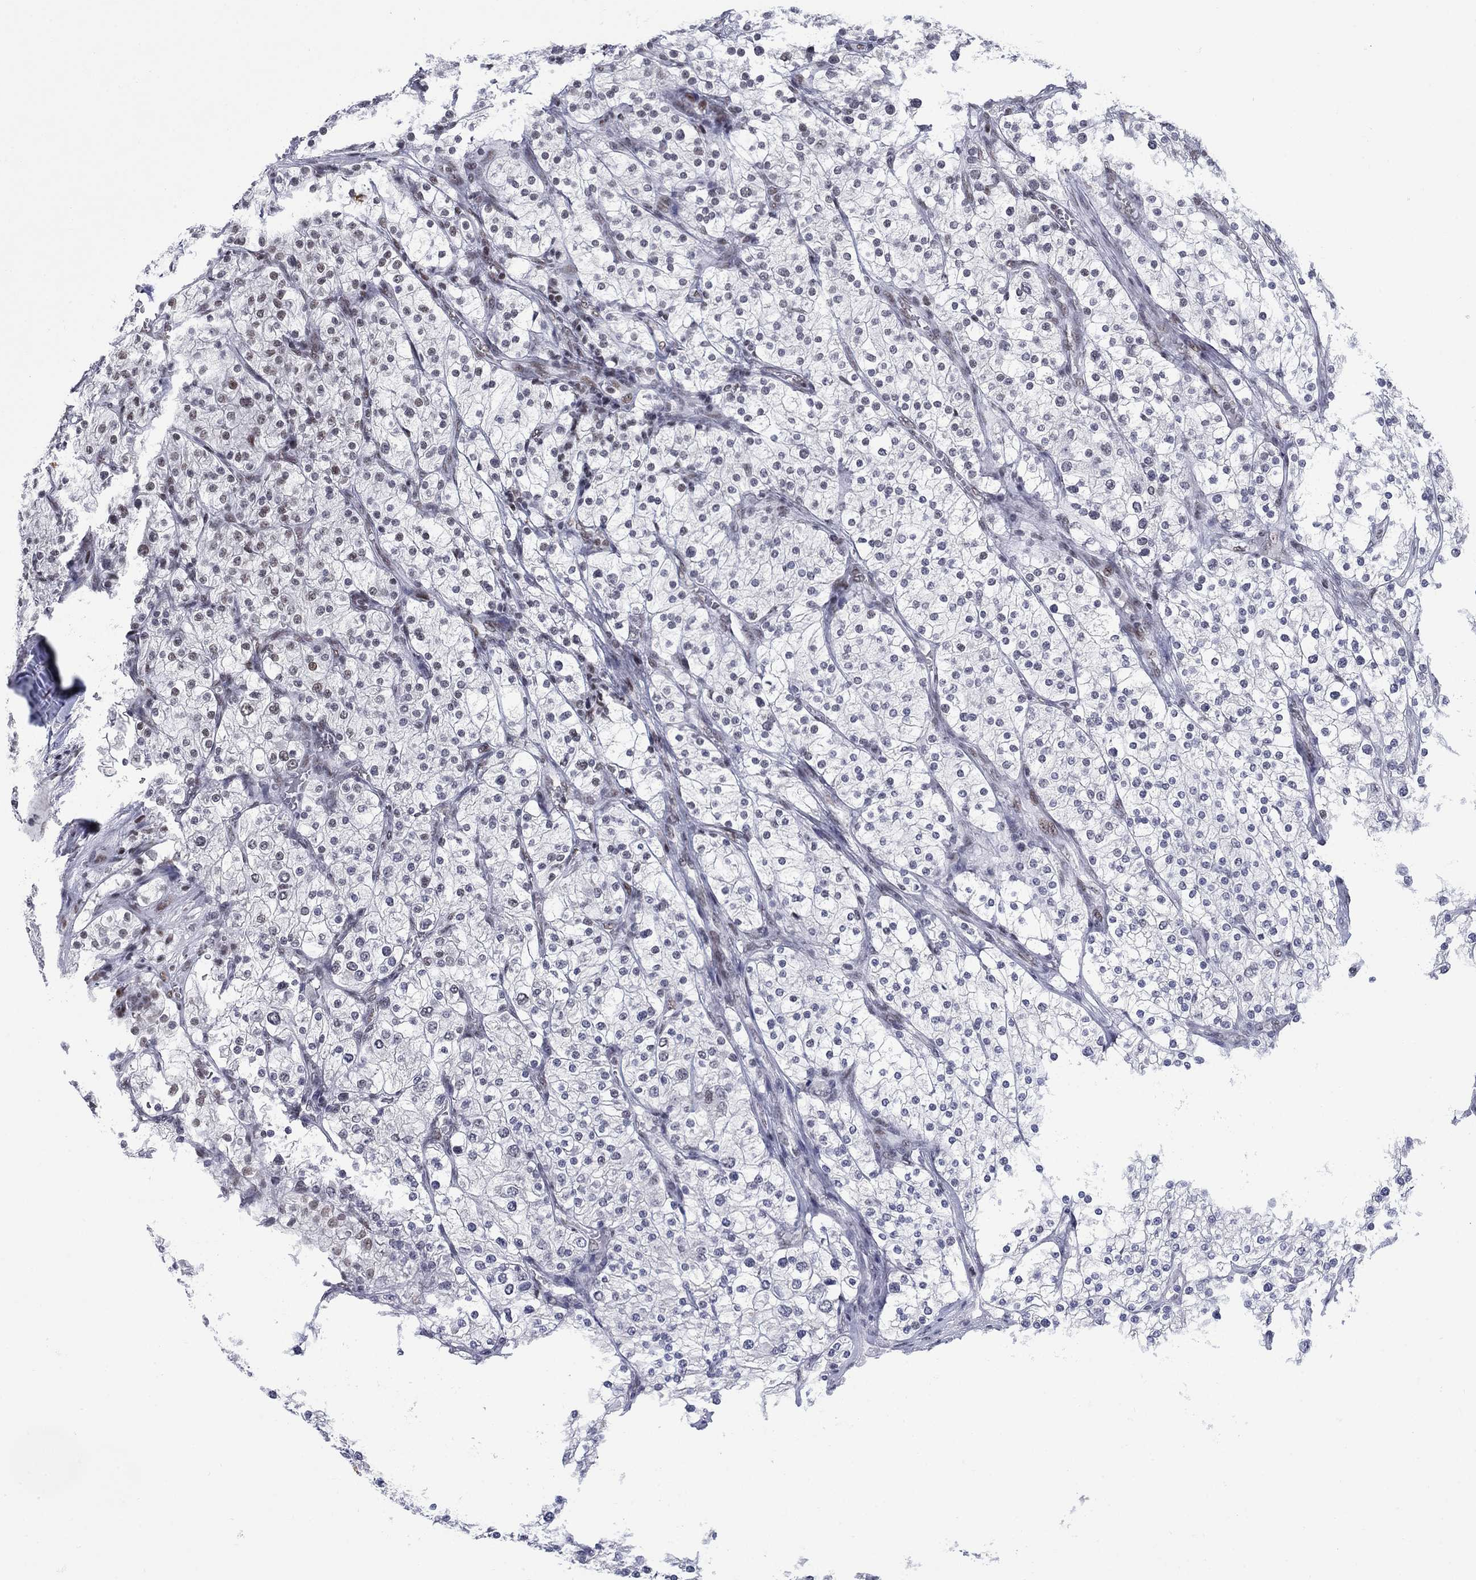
{"staining": {"intensity": "weak", "quantity": "25%-75%", "location": "nuclear"}, "tissue": "renal cancer", "cell_type": "Tumor cells", "image_type": "cancer", "snomed": [{"axis": "morphology", "description": "Adenocarcinoma, NOS"}, {"axis": "topography", "description": "Kidney"}], "caption": "Brown immunohistochemical staining in human renal cancer (adenocarcinoma) reveals weak nuclear positivity in approximately 25%-75% of tumor cells.", "gene": "NPAS3", "patient": {"sex": "male", "age": 80}}